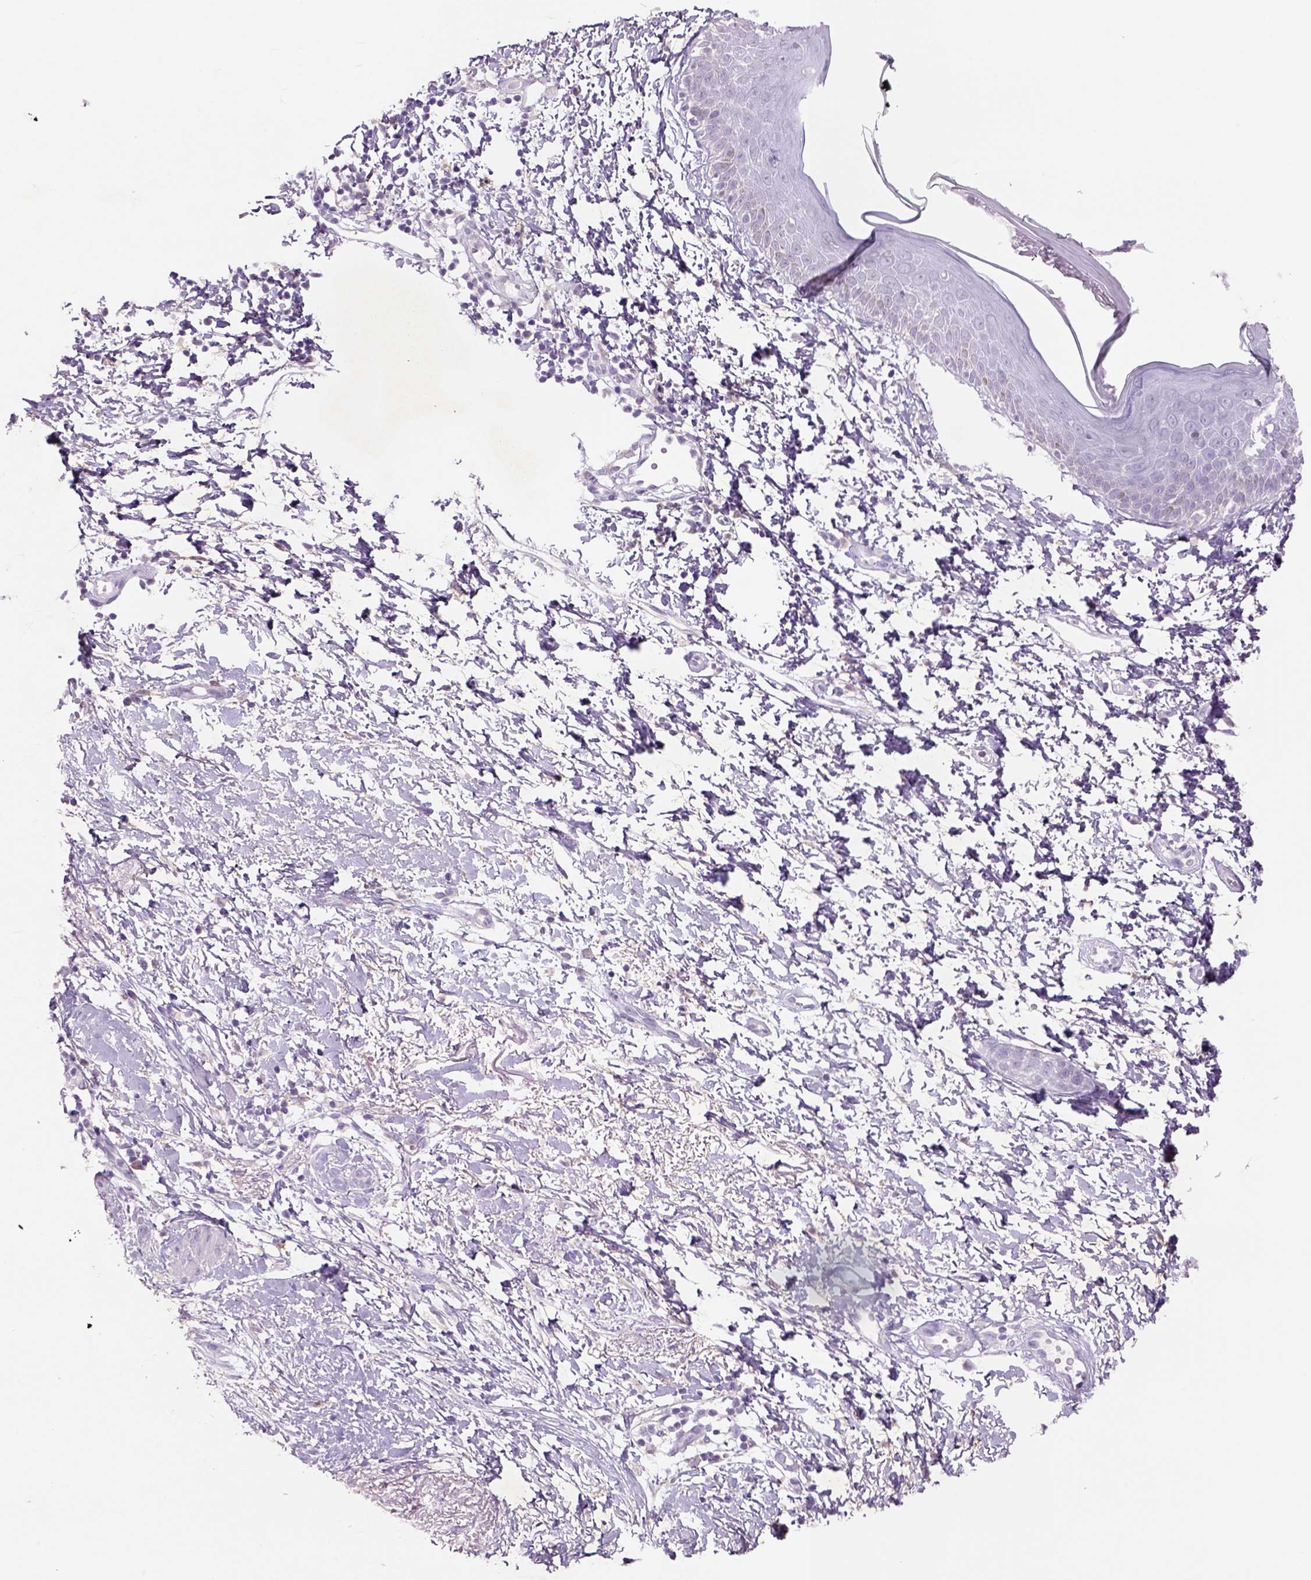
{"staining": {"intensity": "negative", "quantity": "none", "location": "none"}, "tissue": "skin cancer", "cell_type": "Tumor cells", "image_type": "cancer", "snomed": [{"axis": "morphology", "description": "Normal tissue, NOS"}, {"axis": "morphology", "description": "Basal cell carcinoma"}, {"axis": "topography", "description": "Skin"}], "caption": "Immunohistochemical staining of human skin basal cell carcinoma shows no significant staining in tumor cells.", "gene": "NAALAD2", "patient": {"sex": "male", "age": 84}}